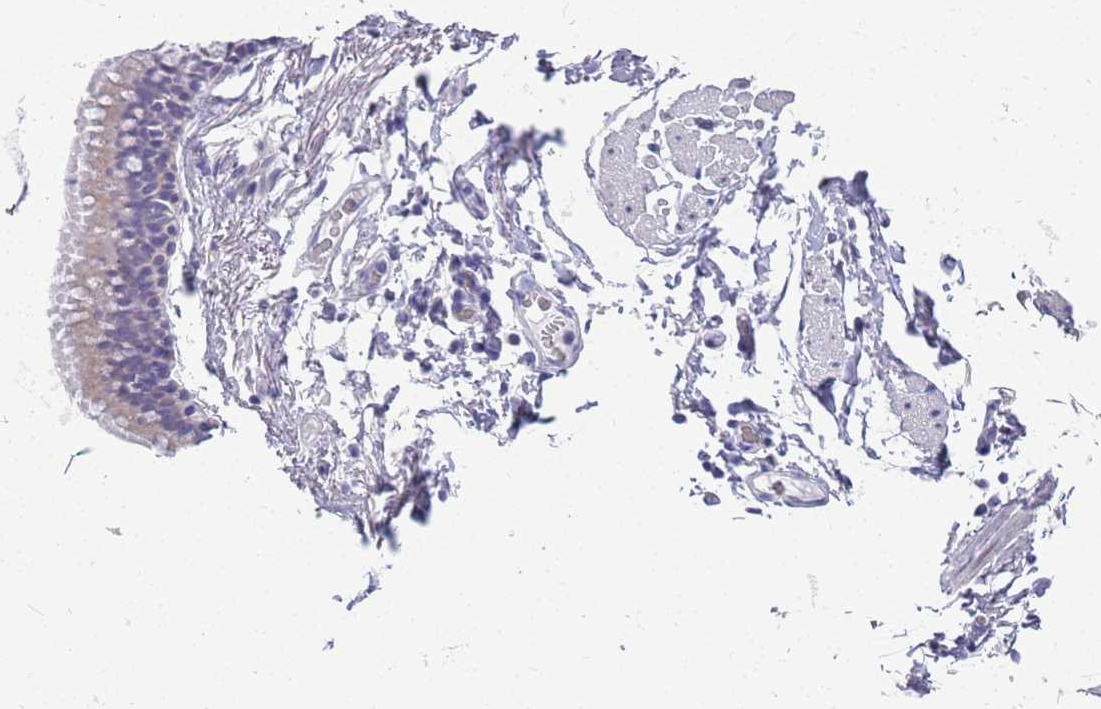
{"staining": {"intensity": "negative", "quantity": "none", "location": "none"}, "tissue": "adipose tissue", "cell_type": "Adipocytes", "image_type": "normal", "snomed": [{"axis": "morphology", "description": "Normal tissue, NOS"}, {"axis": "topography", "description": "Lymph node"}, {"axis": "topography", "description": "Bronchus"}], "caption": "DAB immunohistochemical staining of normal adipose tissue shows no significant positivity in adipocytes.", "gene": "BRMS1L", "patient": {"sex": "male", "age": 63}}